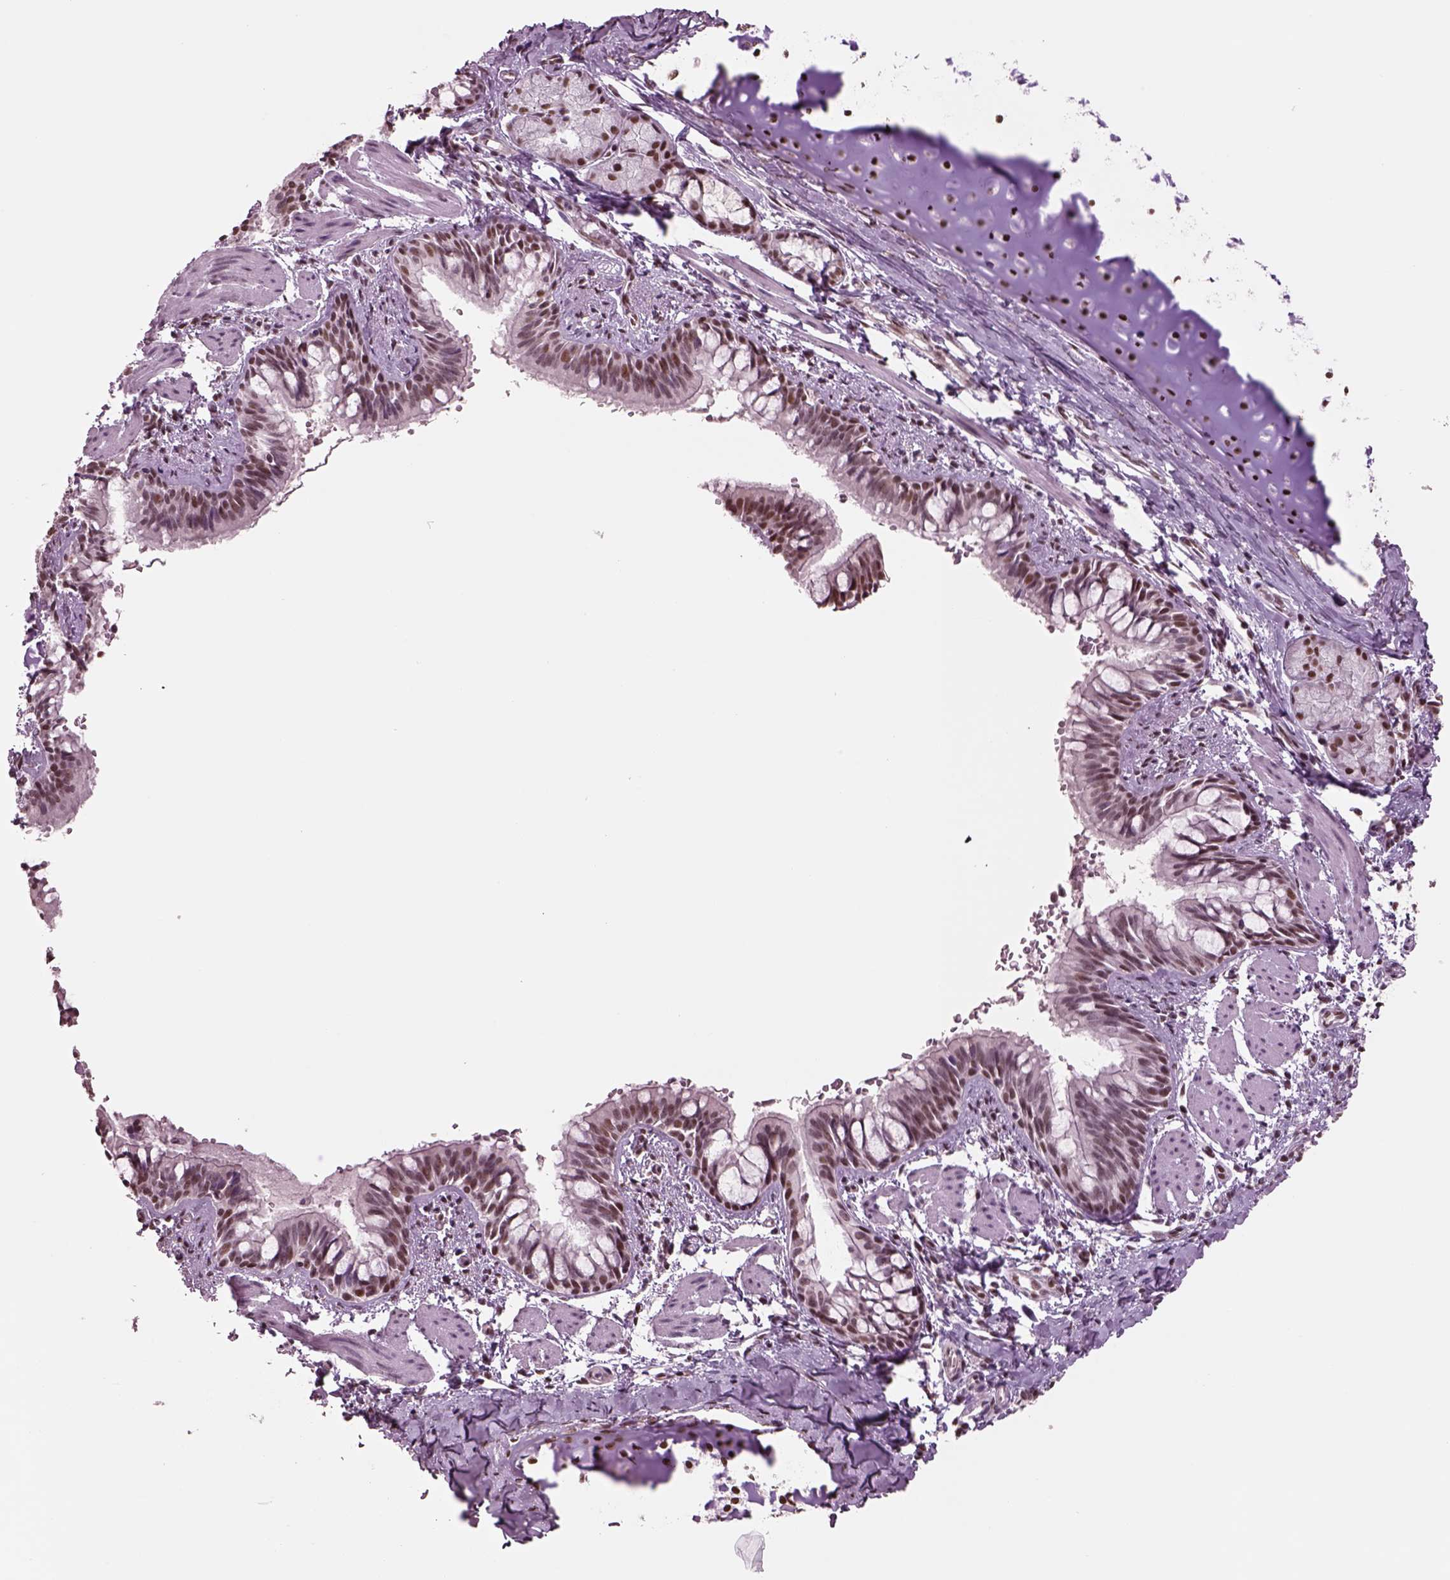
{"staining": {"intensity": "moderate", "quantity": ">75%", "location": "nuclear"}, "tissue": "bronchus", "cell_type": "Respiratory epithelial cells", "image_type": "normal", "snomed": [{"axis": "morphology", "description": "Normal tissue, NOS"}, {"axis": "topography", "description": "Bronchus"}], "caption": "A high-resolution image shows immunohistochemistry (IHC) staining of benign bronchus, which demonstrates moderate nuclear positivity in approximately >75% of respiratory epithelial cells. Nuclei are stained in blue.", "gene": "SEPHS1", "patient": {"sex": "male", "age": 1}}